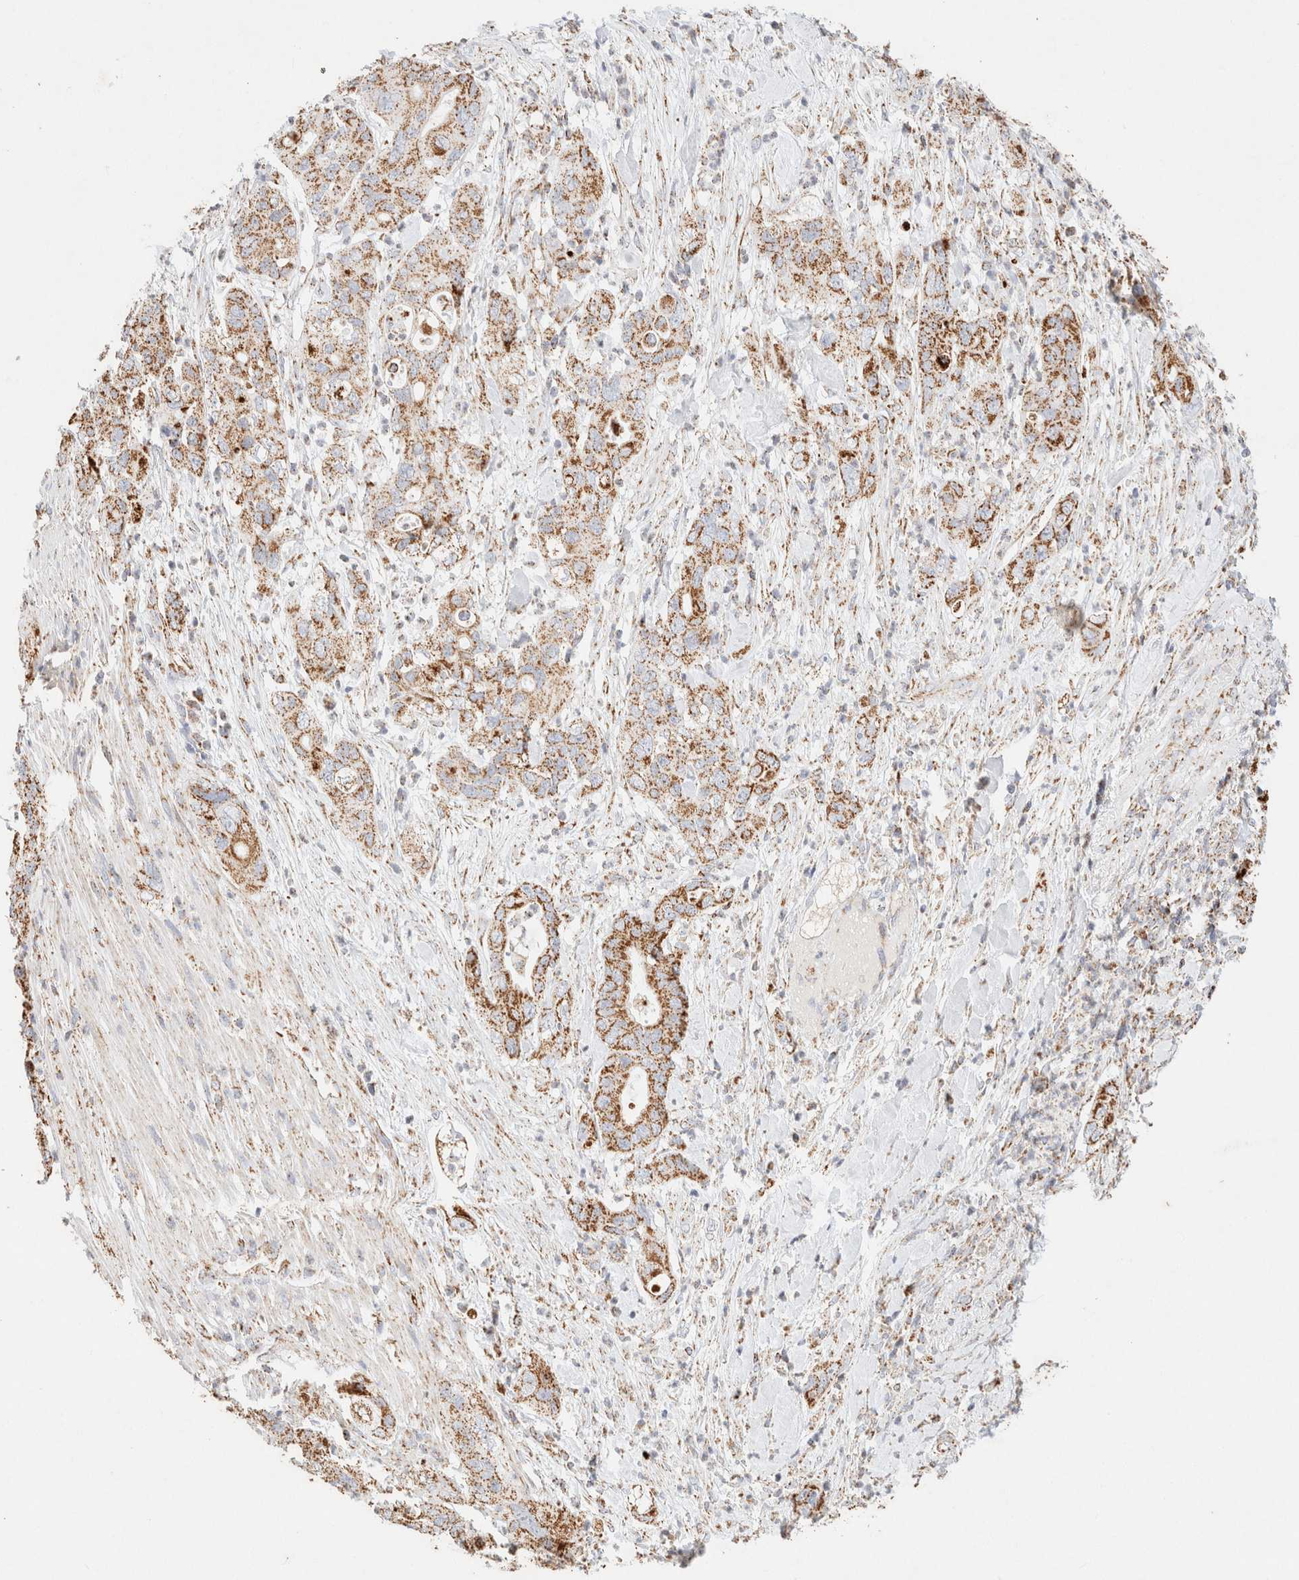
{"staining": {"intensity": "moderate", "quantity": ">75%", "location": "cytoplasmic/membranous"}, "tissue": "pancreatic cancer", "cell_type": "Tumor cells", "image_type": "cancer", "snomed": [{"axis": "morphology", "description": "Adenocarcinoma, NOS"}, {"axis": "topography", "description": "Pancreas"}], "caption": "Moderate cytoplasmic/membranous protein positivity is seen in about >75% of tumor cells in adenocarcinoma (pancreatic).", "gene": "PHB2", "patient": {"sex": "female", "age": 71}}